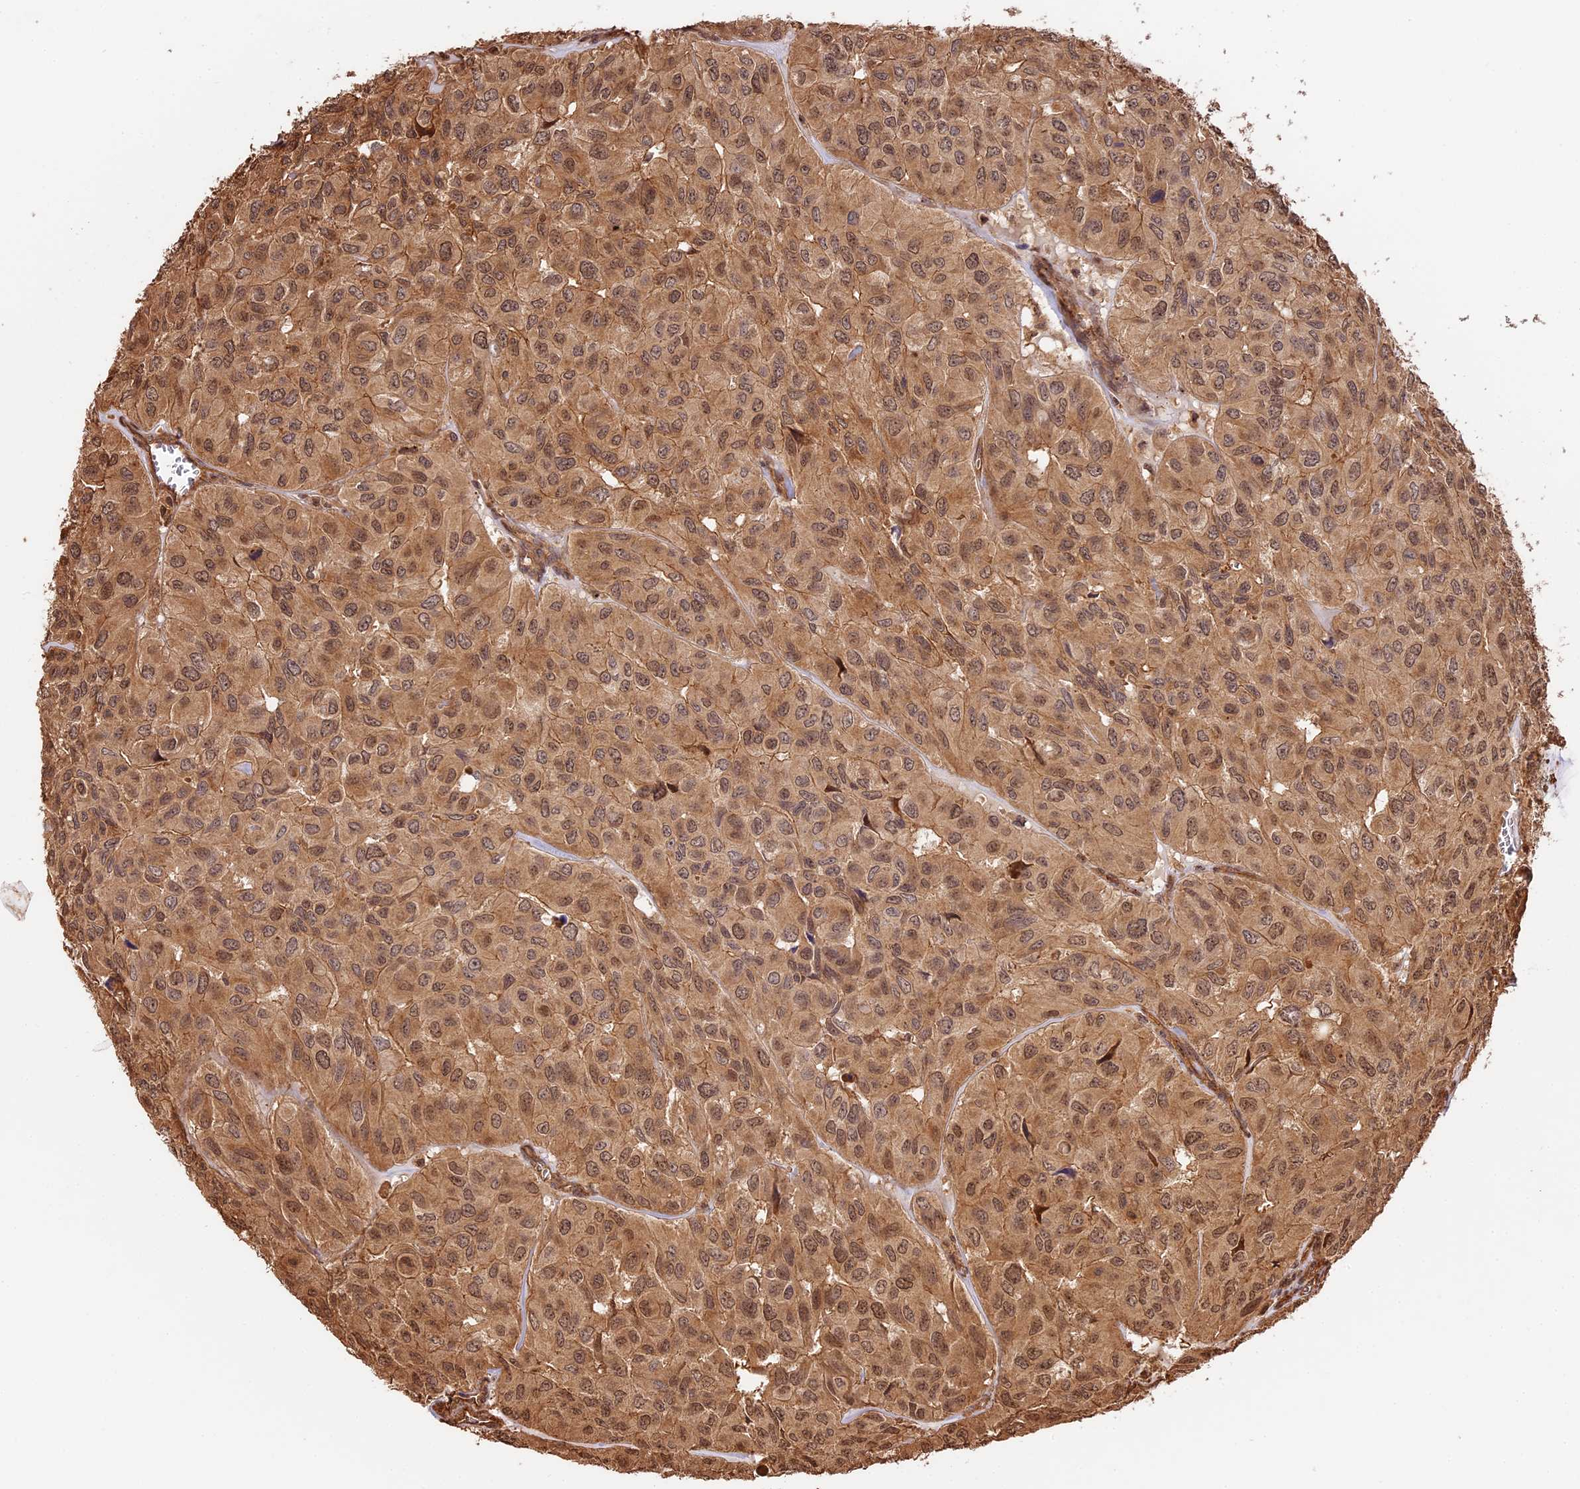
{"staining": {"intensity": "moderate", "quantity": ">75%", "location": "cytoplasmic/membranous,nuclear"}, "tissue": "head and neck cancer", "cell_type": "Tumor cells", "image_type": "cancer", "snomed": [{"axis": "morphology", "description": "Adenocarcinoma, NOS"}, {"axis": "topography", "description": "Salivary gland, NOS"}, {"axis": "topography", "description": "Head-Neck"}], "caption": "Protein positivity by IHC exhibits moderate cytoplasmic/membranous and nuclear expression in approximately >75% of tumor cells in head and neck cancer (adenocarcinoma).", "gene": "PPP1R37", "patient": {"sex": "female", "age": 76}}